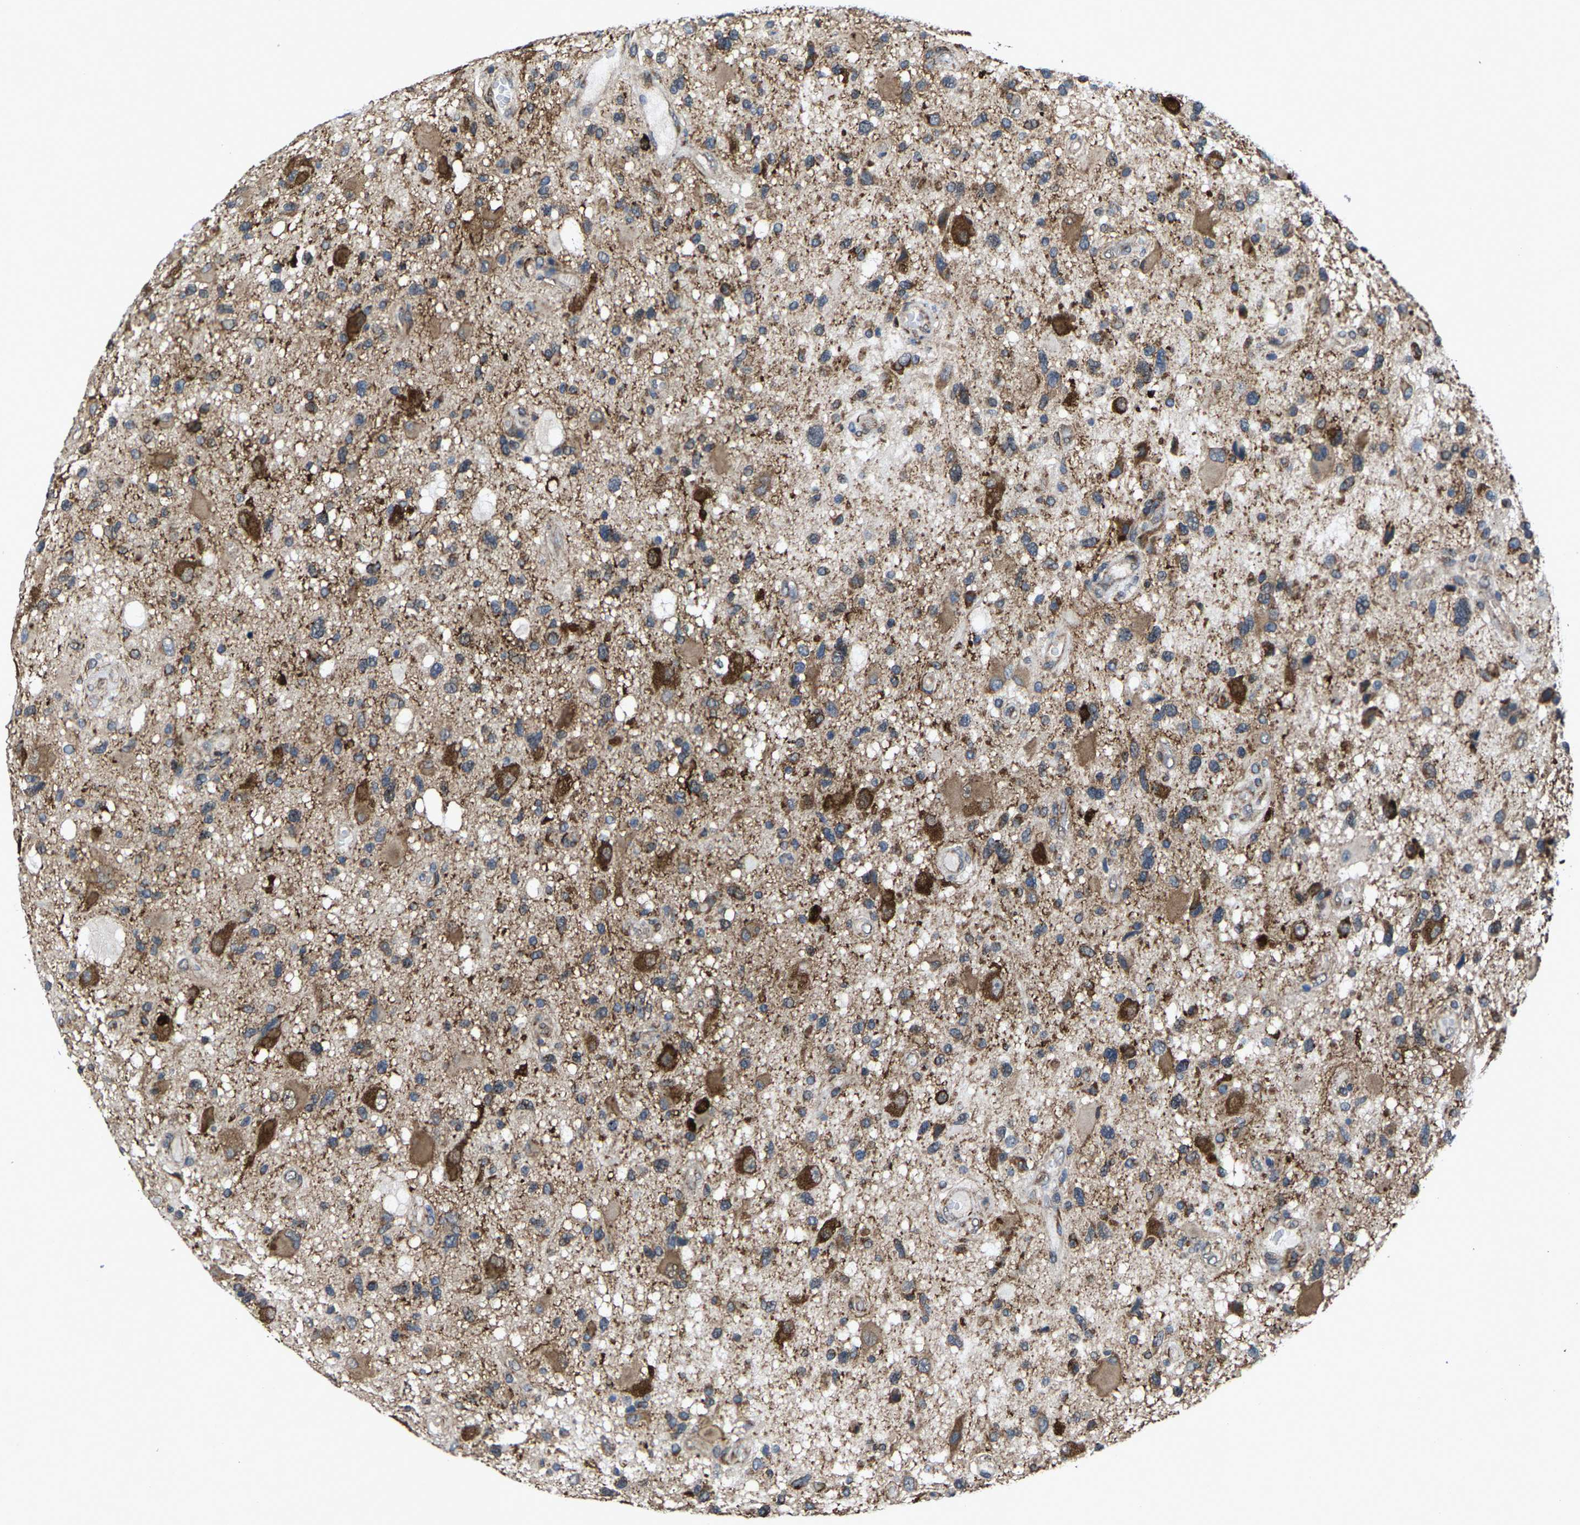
{"staining": {"intensity": "moderate", "quantity": ">75%", "location": "cytoplasmic/membranous"}, "tissue": "glioma", "cell_type": "Tumor cells", "image_type": "cancer", "snomed": [{"axis": "morphology", "description": "Glioma, malignant, High grade"}, {"axis": "topography", "description": "Brain"}], "caption": "Protein analysis of malignant glioma (high-grade) tissue demonstrates moderate cytoplasmic/membranous staining in approximately >75% of tumor cells.", "gene": "PDP1", "patient": {"sex": "male", "age": 33}}